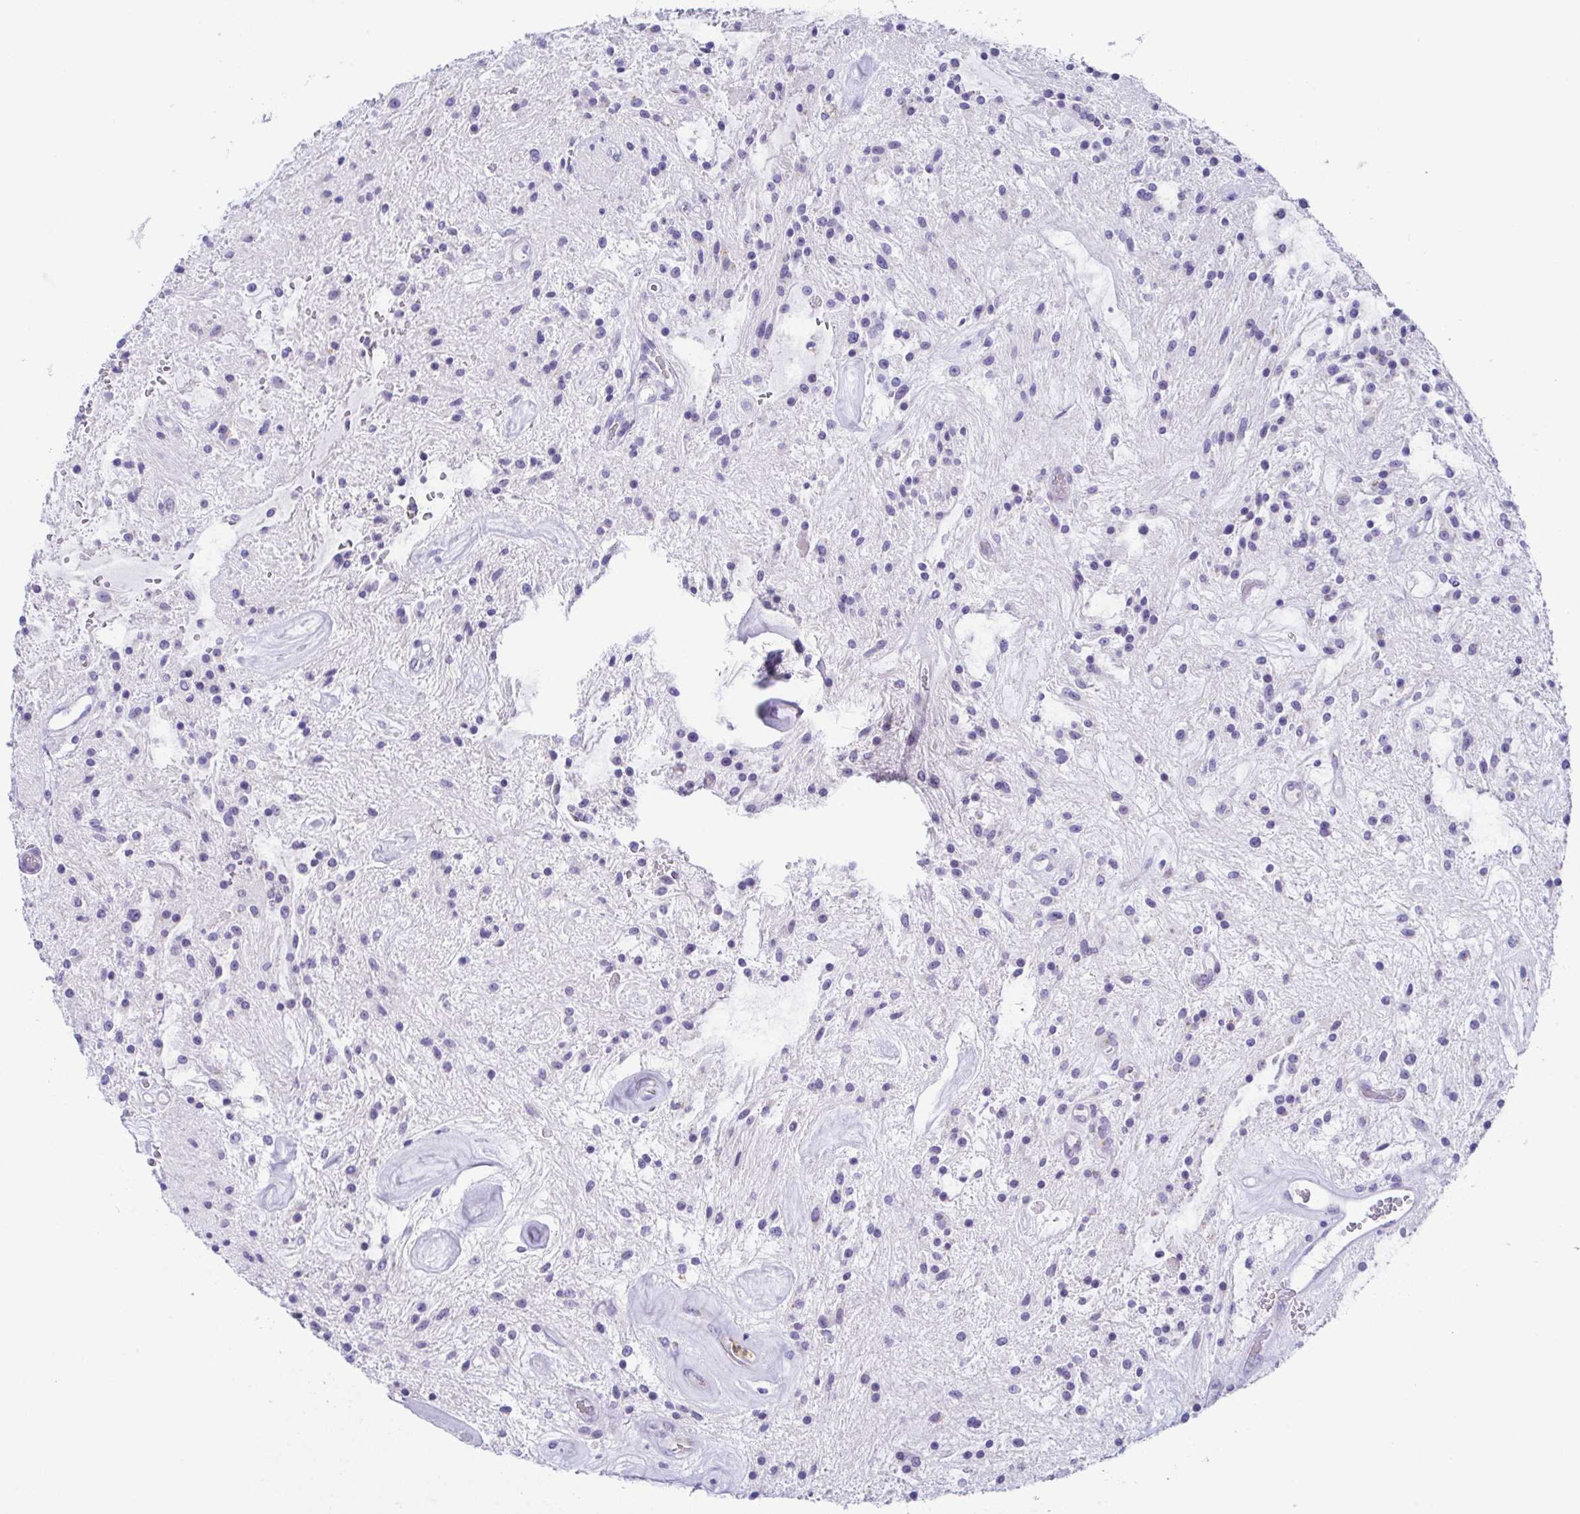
{"staining": {"intensity": "negative", "quantity": "none", "location": "none"}, "tissue": "glioma", "cell_type": "Tumor cells", "image_type": "cancer", "snomed": [{"axis": "morphology", "description": "Glioma, malignant, Low grade"}, {"axis": "topography", "description": "Cerebellum"}], "caption": "DAB immunohistochemical staining of glioma exhibits no significant positivity in tumor cells.", "gene": "AZU1", "patient": {"sex": "female", "age": 14}}